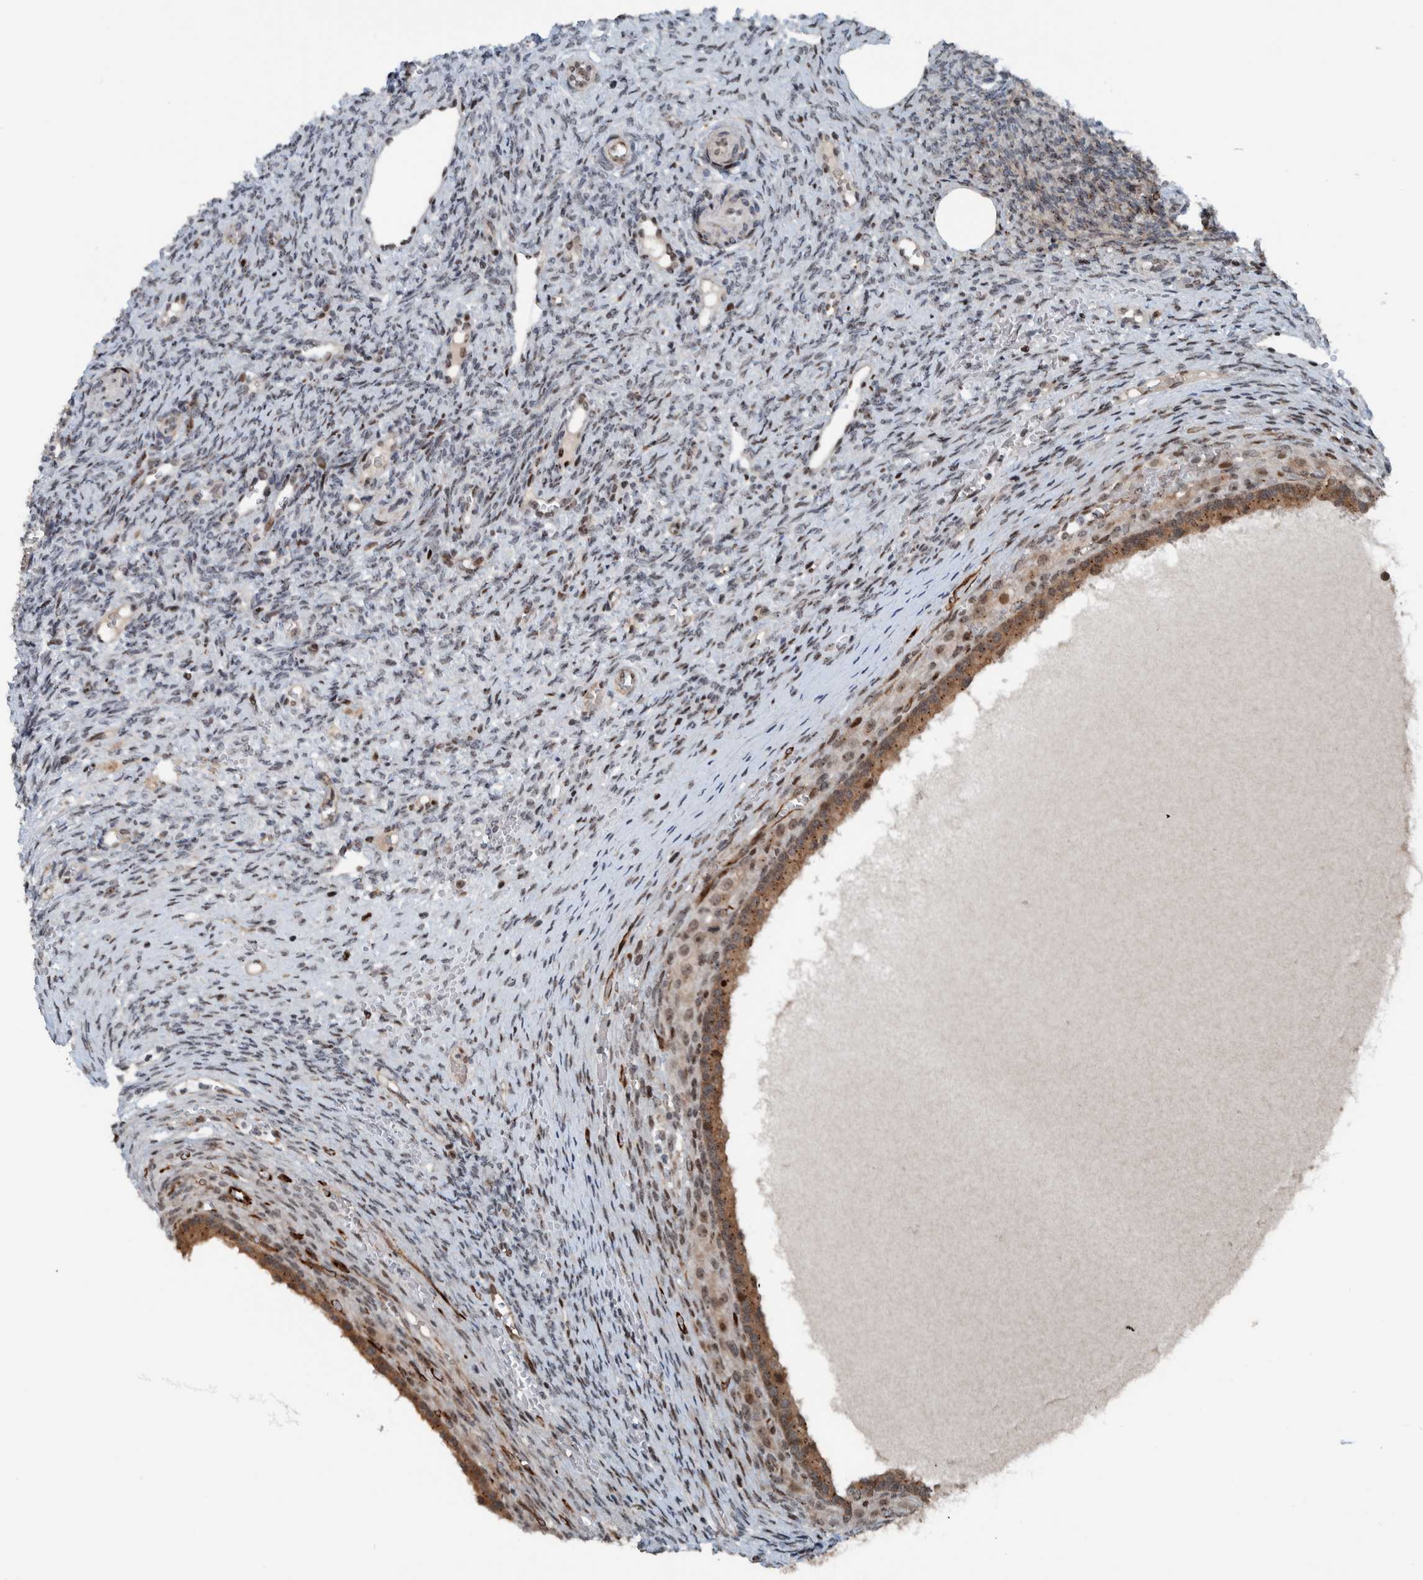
{"staining": {"intensity": "moderate", "quantity": ">75%", "location": "cytoplasmic/membranous,nuclear"}, "tissue": "ovary", "cell_type": "Follicle cells", "image_type": "normal", "snomed": [{"axis": "morphology", "description": "Normal tissue, NOS"}, {"axis": "topography", "description": "Ovary"}], "caption": "Immunohistochemical staining of benign human ovary demonstrates moderate cytoplasmic/membranous,nuclear protein staining in about >75% of follicle cells.", "gene": "ZNF366", "patient": {"sex": "female", "age": 41}}